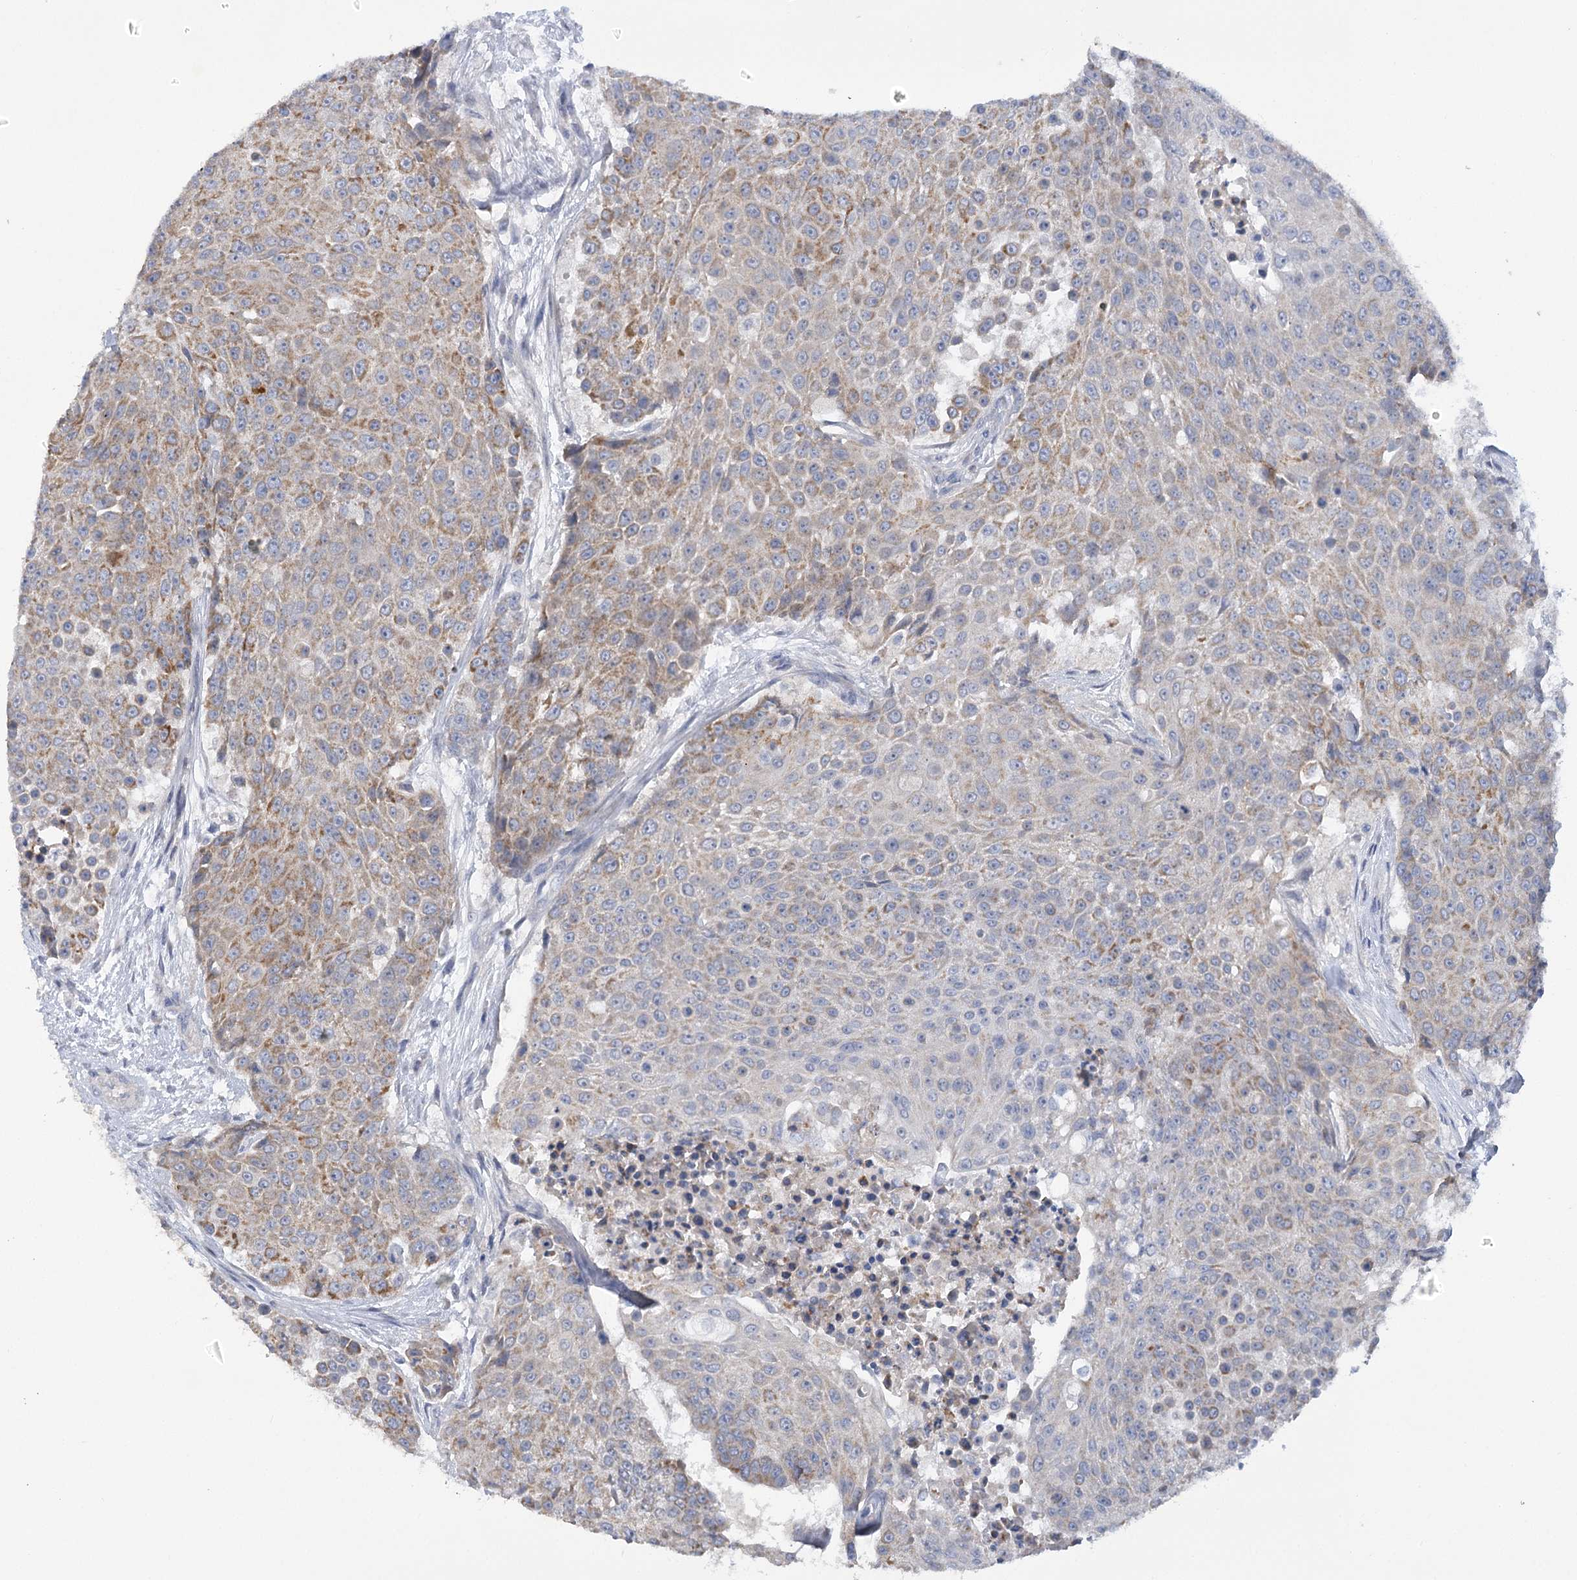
{"staining": {"intensity": "moderate", "quantity": "<25%", "location": "cytoplasmic/membranous"}, "tissue": "urothelial cancer", "cell_type": "Tumor cells", "image_type": "cancer", "snomed": [{"axis": "morphology", "description": "Urothelial carcinoma, High grade"}, {"axis": "topography", "description": "Urinary bladder"}], "caption": "A brown stain shows moderate cytoplasmic/membranous staining of a protein in urothelial cancer tumor cells.", "gene": "DCUN1D1", "patient": {"sex": "female", "age": 63}}